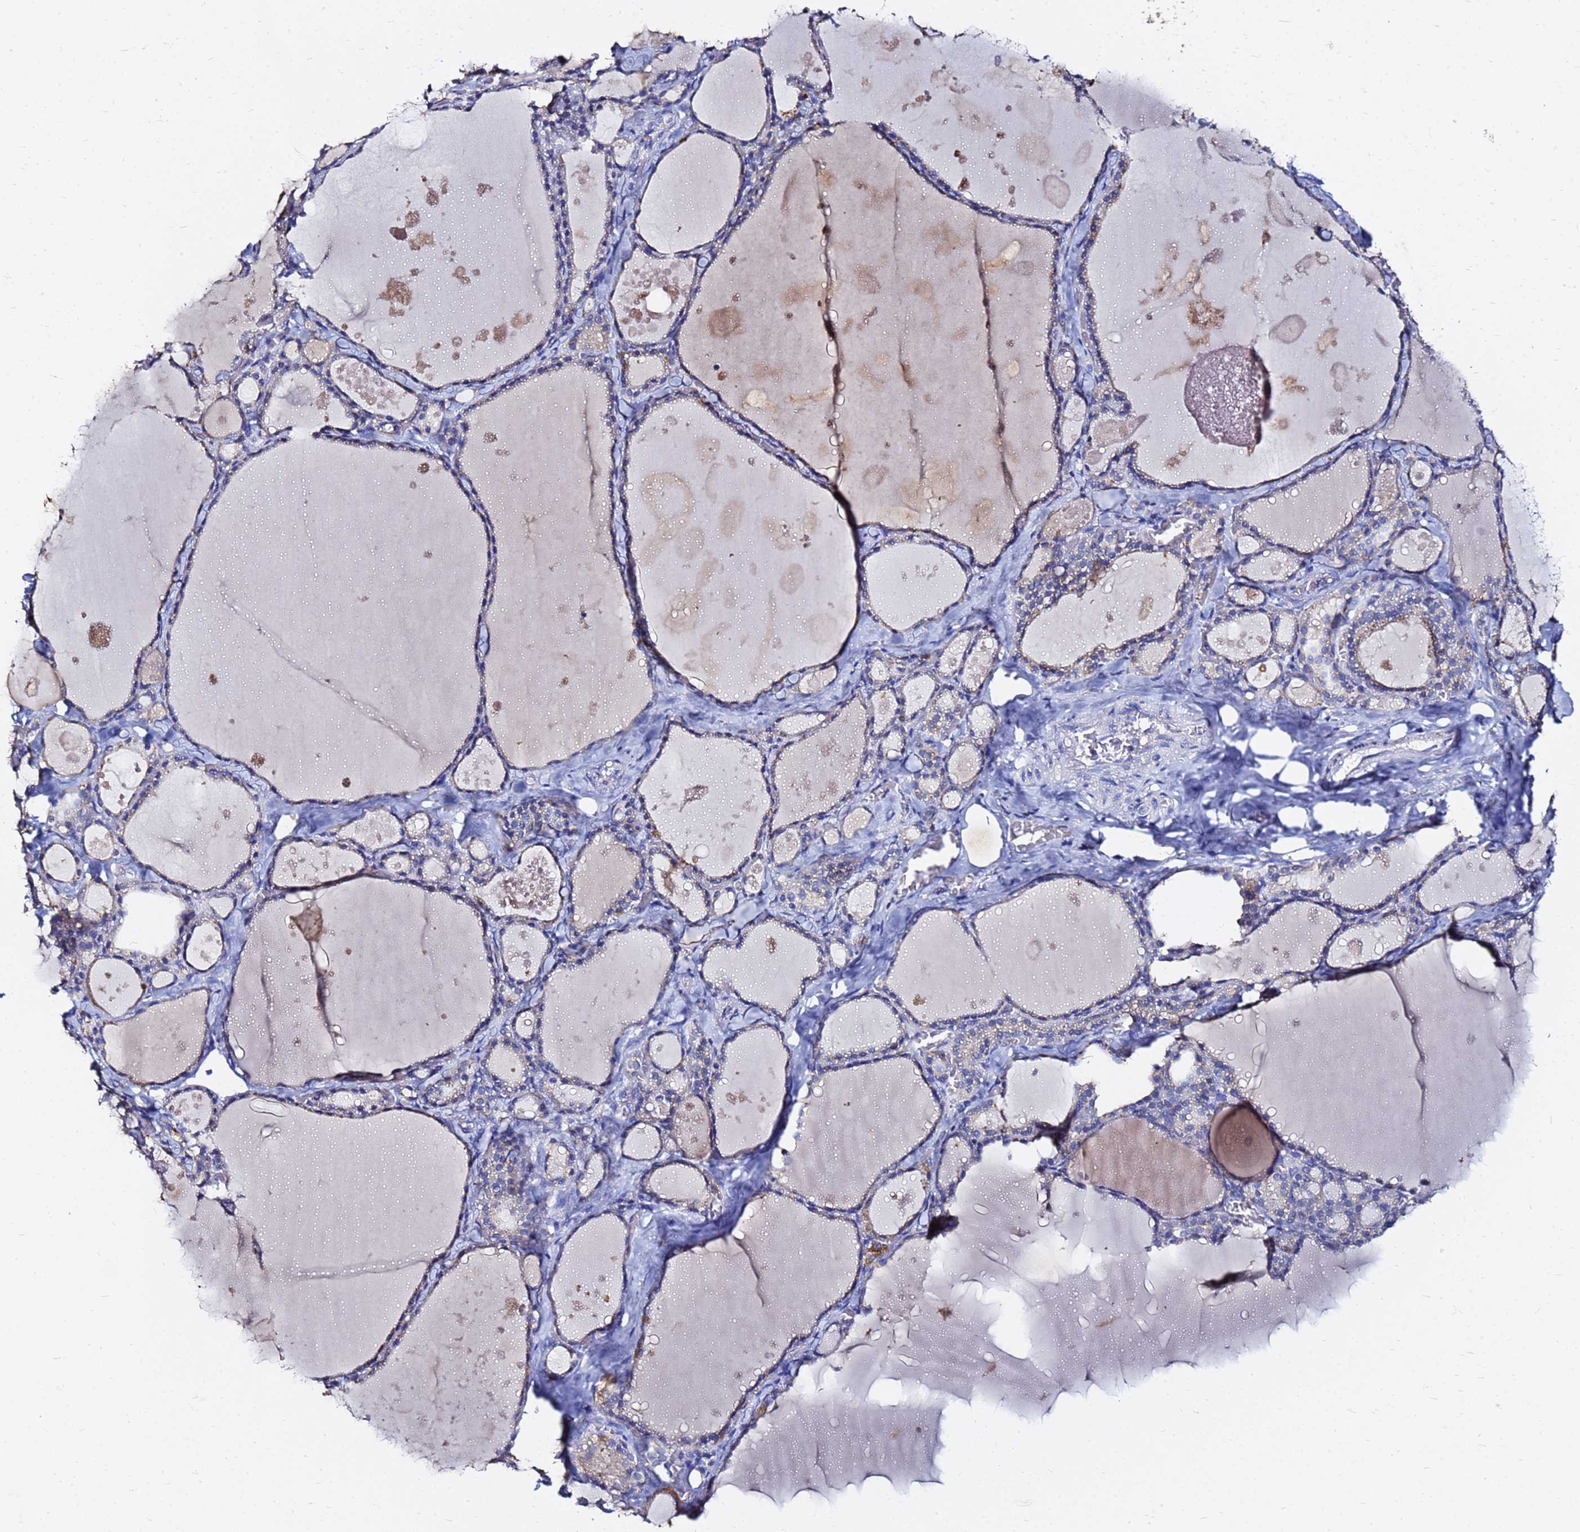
{"staining": {"intensity": "weak", "quantity": "<25%", "location": "cytoplasmic/membranous"}, "tissue": "thyroid gland", "cell_type": "Glandular cells", "image_type": "normal", "snomed": [{"axis": "morphology", "description": "Normal tissue, NOS"}, {"axis": "topography", "description": "Thyroid gland"}], "caption": "An image of thyroid gland stained for a protein displays no brown staining in glandular cells.", "gene": "FAM183A", "patient": {"sex": "male", "age": 56}}